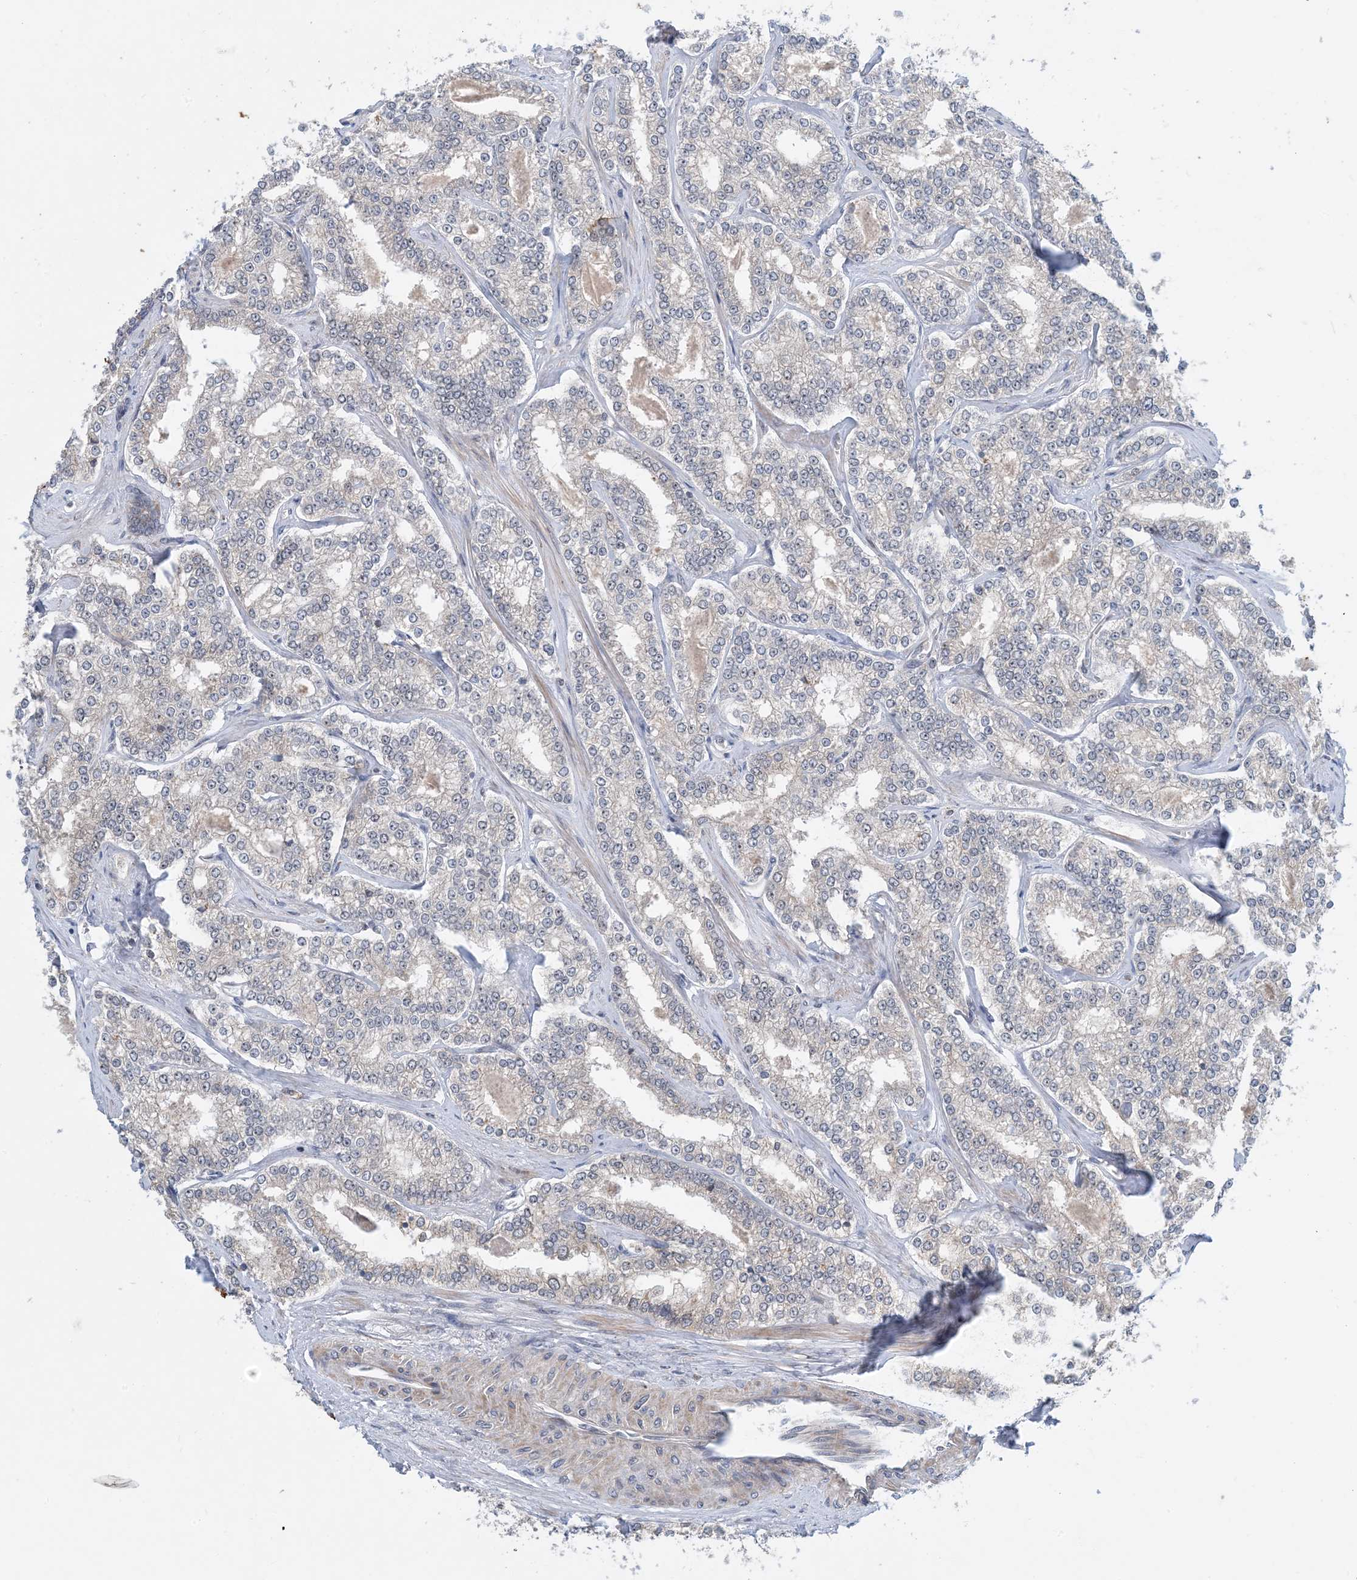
{"staining": {"intensity": "negative", "quantity": "none", "location": "none"}, "tissue": "prostate cancer", "cell_type": "Tumor cells", "image_type": "cancer", "snomed": [{"axis": "morphology", "description": "Normal tissue, NOS"}, {"axis": "morphology", "description": "Adenocarcinoma, High grade"}, {"axis": "topography", "description": "Prostate"}], "caption": "The image exhibits no staining of tumor cells in high-grade adenocarcinoma (prostate).", "gene": "PHOSPHO2", "patient": {"sex": "male", "age": 83}}